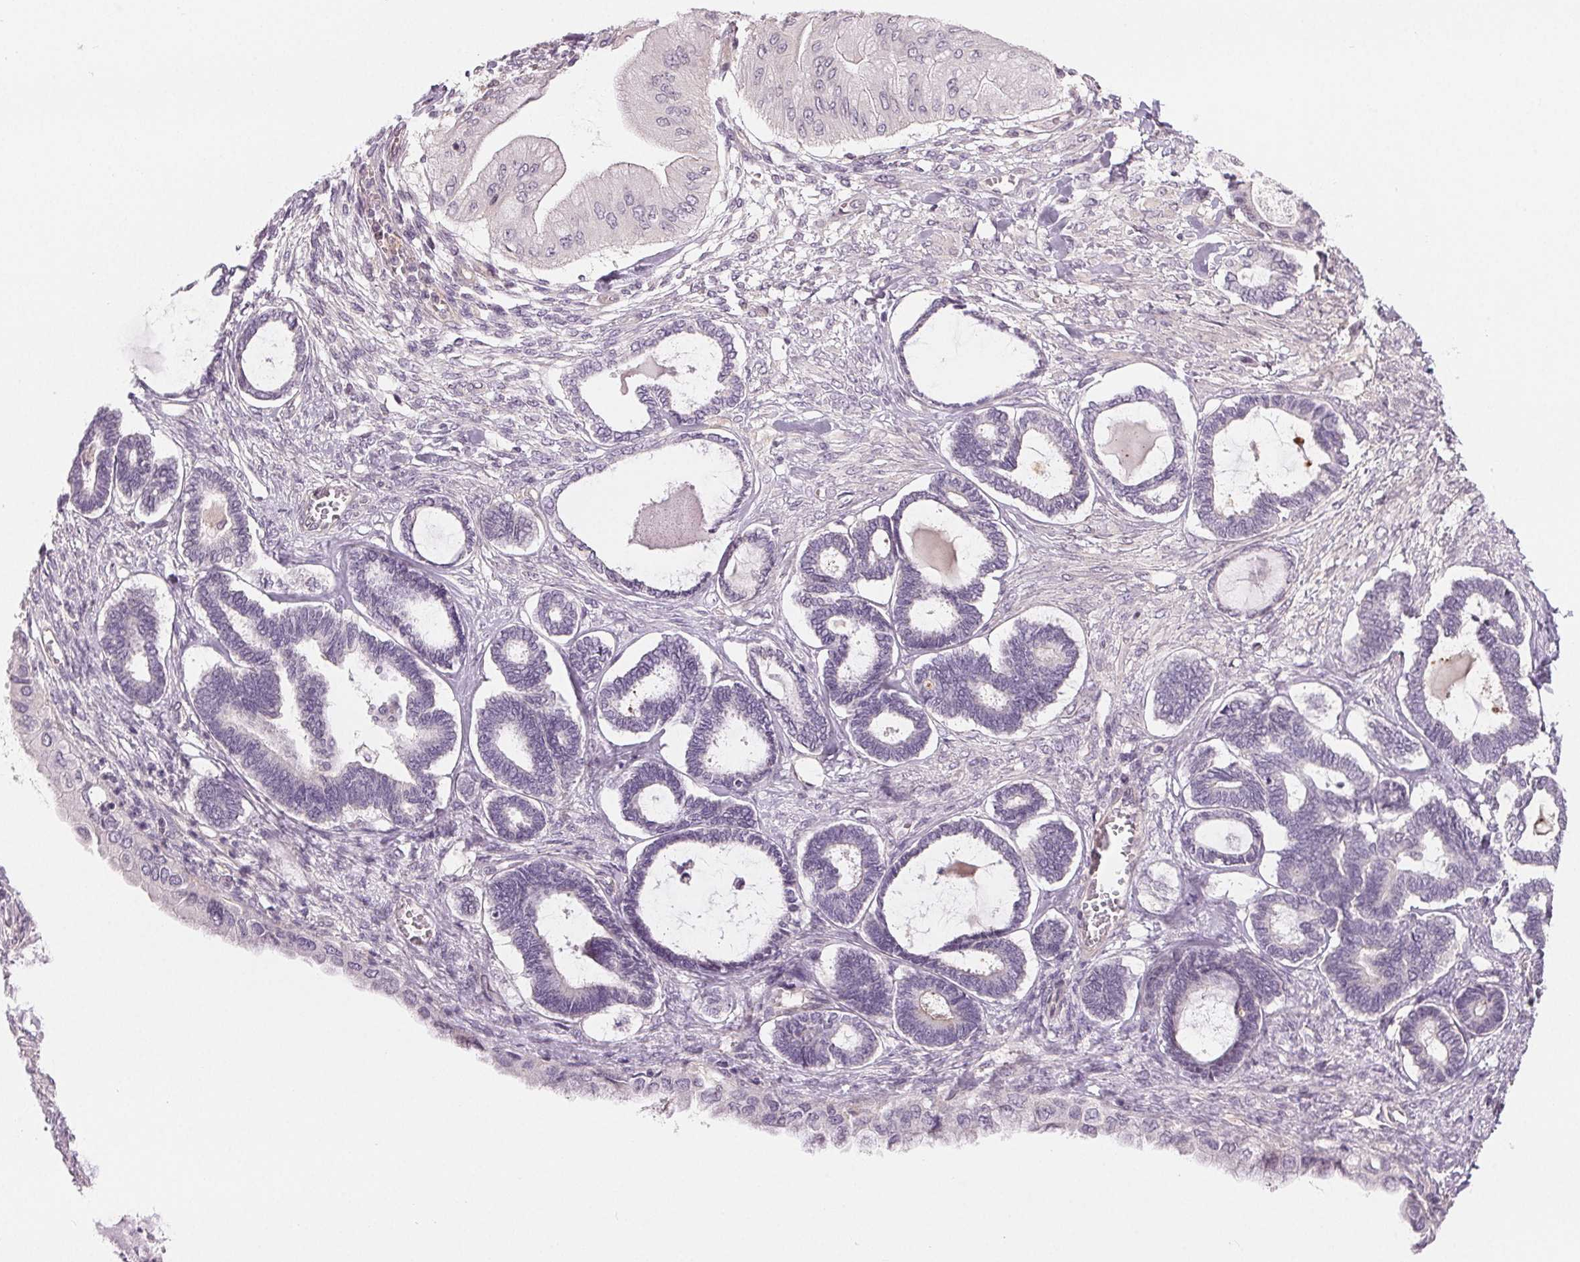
{"staining": {"intensity": "negative", "quantity": "none", "location": "none"}, "tissue": "ovarian cancer", "cell_type": "Tumor cells", "image_type": "cancer", "snomed": [{"axis": "morphology", "description": "Carcinoma, endometroid"}, {"axis": "topography", "description": "Ovary"}], "caption": "Protein analysis of ovarian cancer reveals no significant staining in tumor cells. The staining was performed using DAB to visualize the protein expression in brown, while the nuclei were stained in blue with hematoxylin (Magnification: 20x).", "gene": "CFC1", "patient": {"sex": "female", "age": 70}}